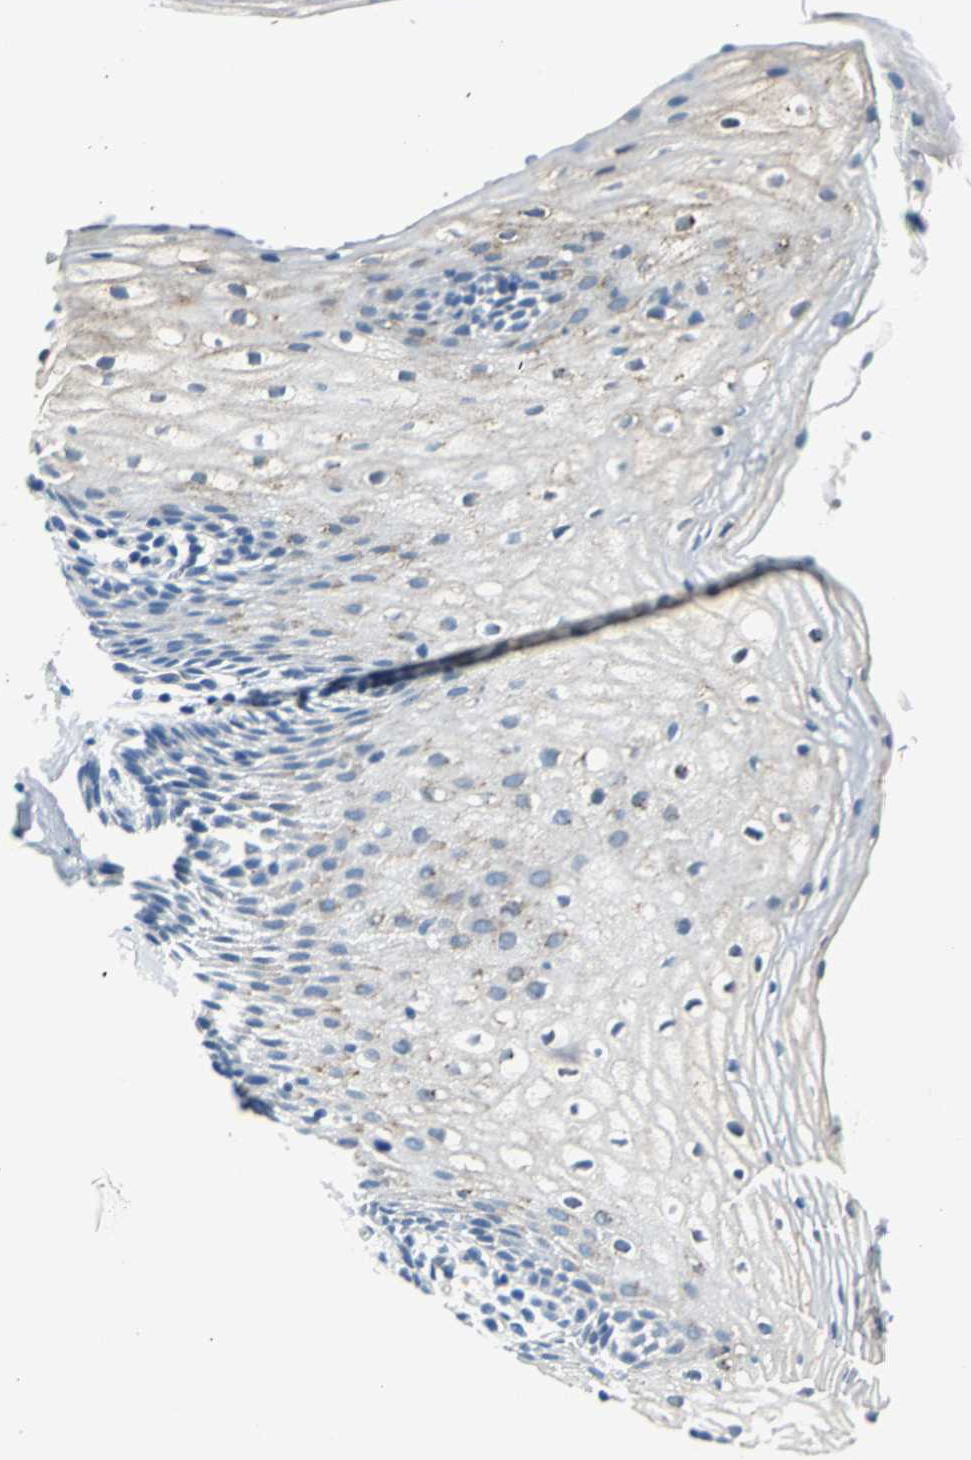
{"staining": {"intensity": "weak", "quantity": "<25%", "location": "cytoplasmic/membranous"}, "tissue": "vagina", "cell_type": "Squamous epithelial cells", "image_type": "normal", "snomed": [{"axis": "morphology", "description": "Normal tissue, NOS"}, {"axis": "topography", "description": "Vagina"}], "caption": "The IHC histopathology image has no significant staining in squamous epithelial cells of vagina.", "gene": "RIPOR1", "patient": {"sex": "female", "age": 55}}